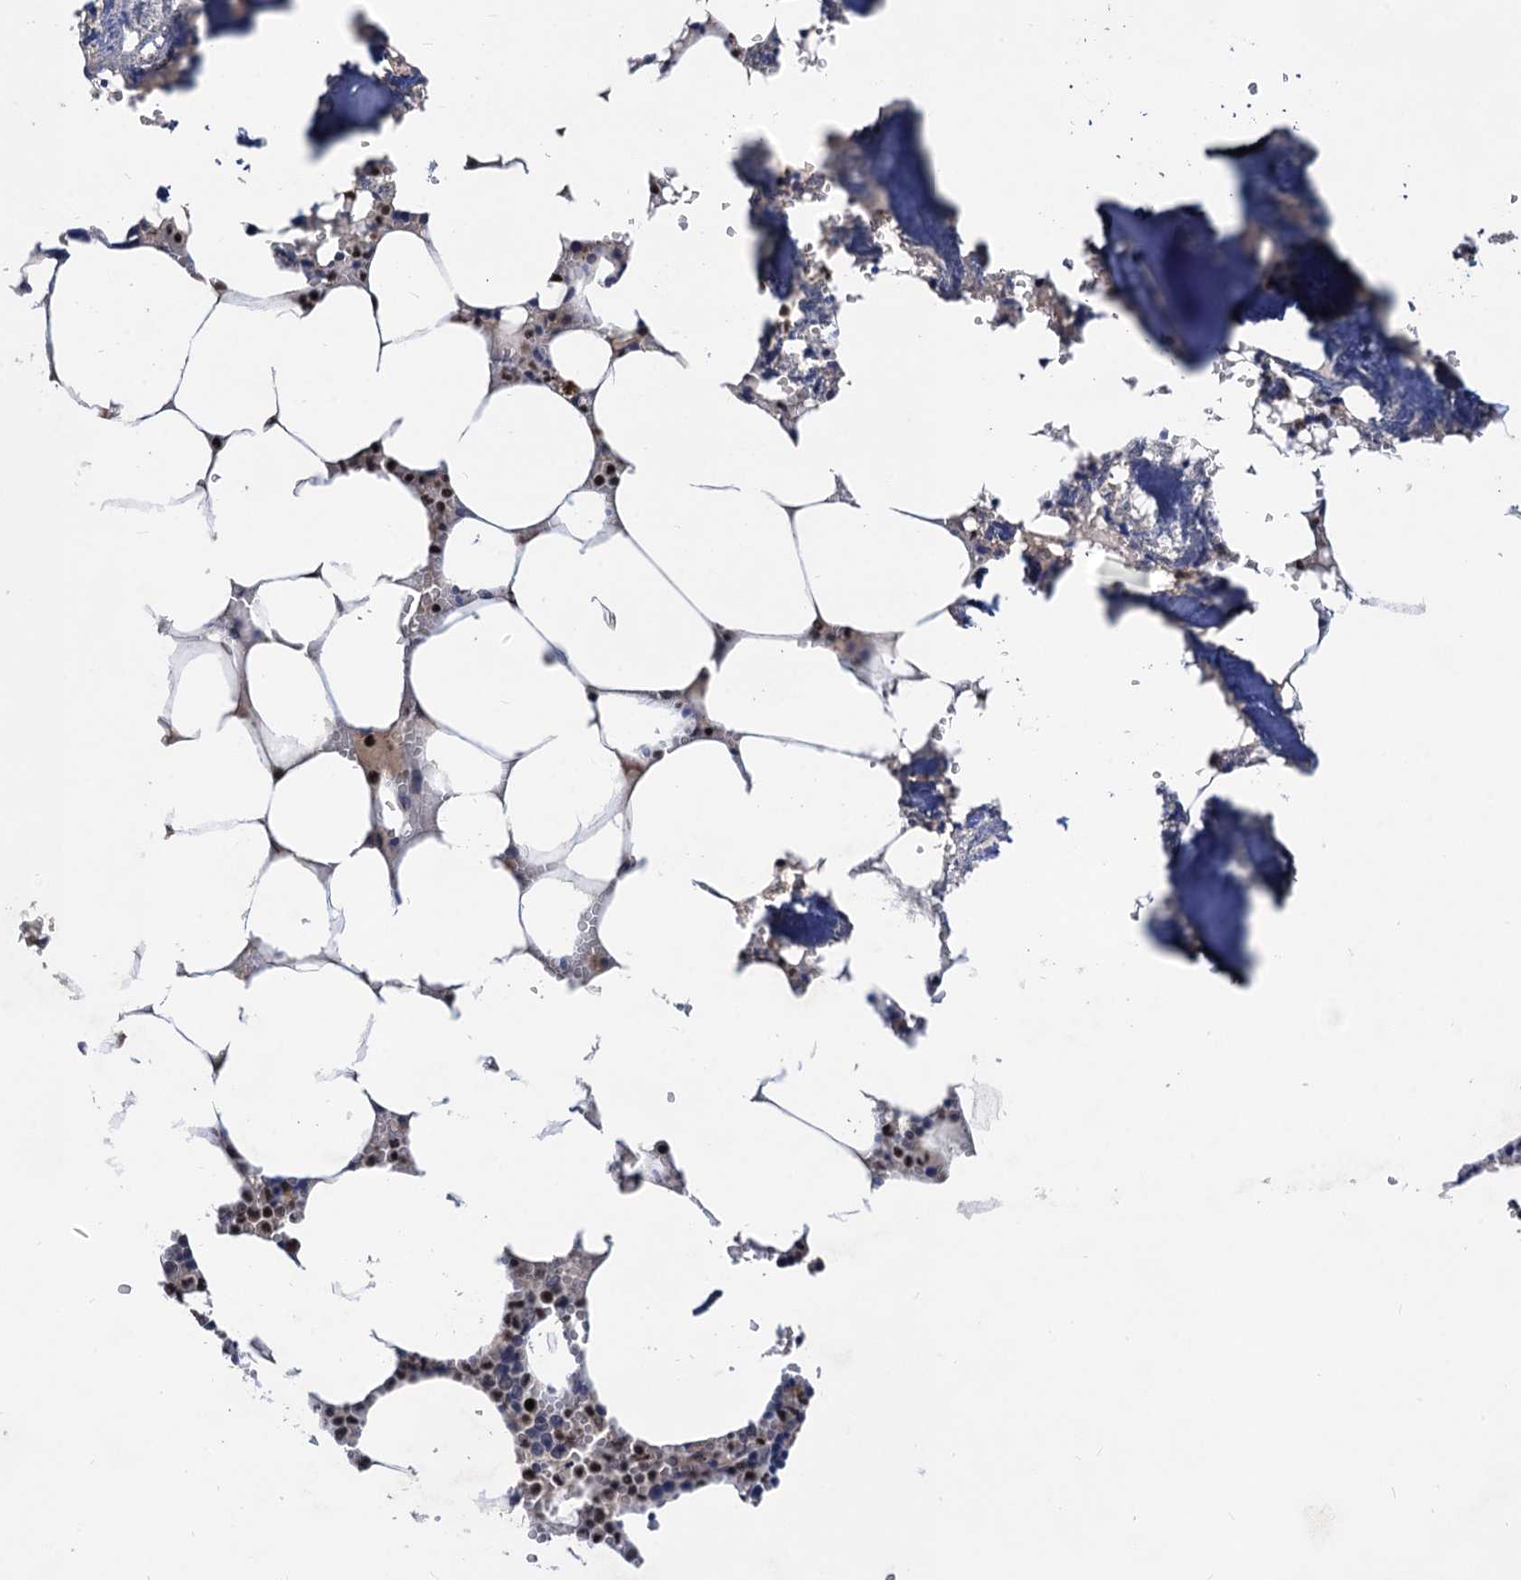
{"staining": {"intensity": "weak", "quantity": "<25%", "location": "nuclear"}, "tissue": "bone marrow", "cell_type": "Hematopoietic cells", "image_type": "normal", "snomed": [{"axis": "morphology", "description": "Normal tissue, NOS"}, {"axis": "topography", "description": "Bone marrow"}], "caption": "High power microscopy micrograph of an IHC image of normal bone marrow, revealing no significant expression in hematopoietic cells.", "gene": "TSEN34", "patient": {"sex": "male", "age": 70}}